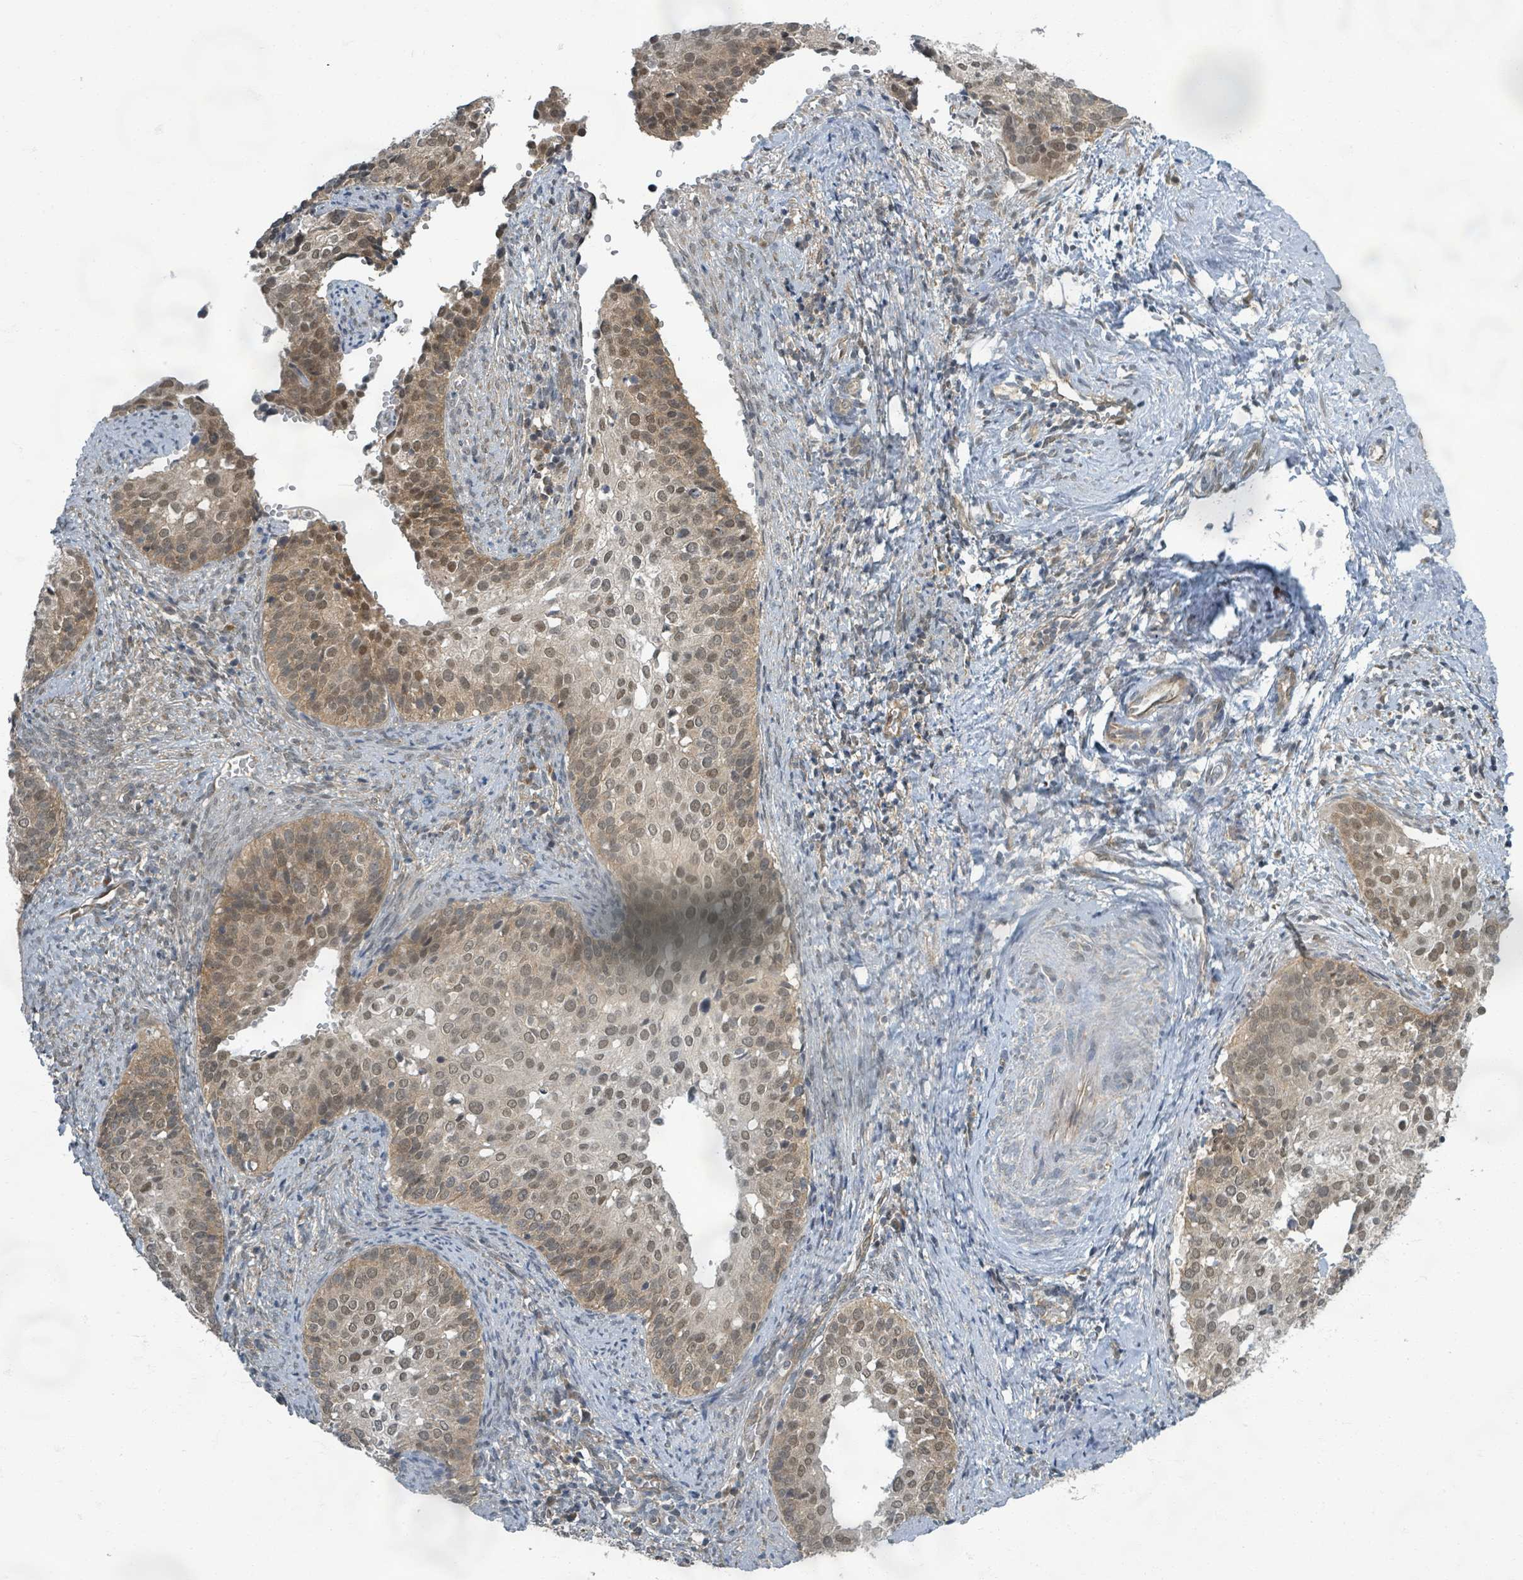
{"staining": {"intensity": "moderate", "quantity": ">75%", "location": "cytoplasmic/membranous,nuclear"}, "tissue": "cervical cancer", "cell_type": "Tumor cells", "image_type": "cancer", "snomed": [{"axis": "morphology", "description": "Squamous cell carcinoma, NOS"}, {"axis": "topography", "description": "Cervix"}], "caption": "Tumor cells demonstrate moderate cytoplasmic/membranous and nuclear positivity in about >75% of cells in cervical cancer. The staining was performed using DAB, with brown indicating positive protein expression. Nuclei are stained blue with hematoxylin.", "gene": "INTS15", "patient": {"sex": "female", "age": 44}}